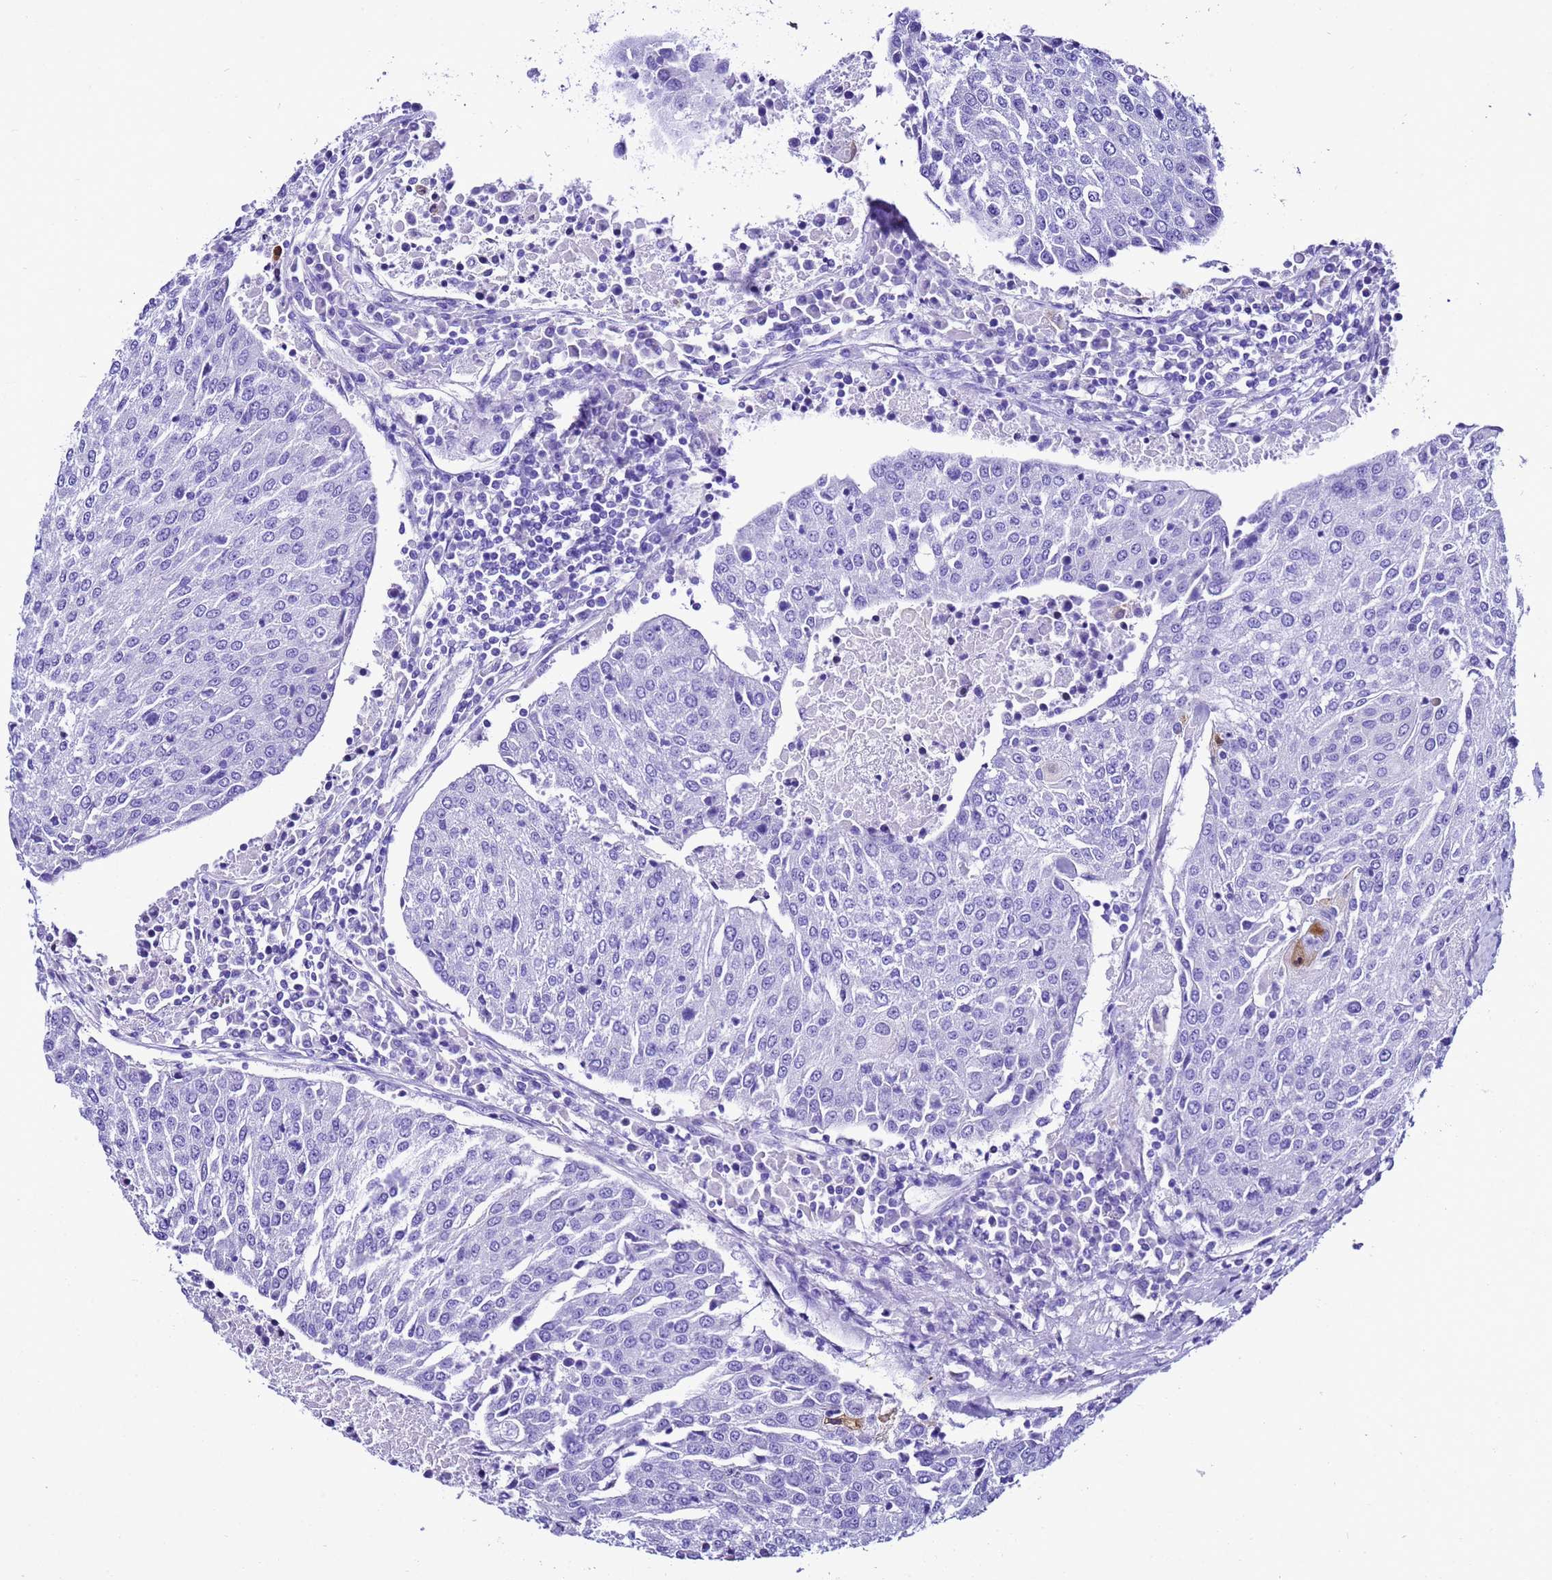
{"staining": {"intensity": "negative", "quantity": "none", "location": "none"}, "tissue": "urothelial cancer", "cell_type": "Tumor cells", "image_type": "cancer", "snomed": [{"axis": "morphology", "description": "Urothelial carcinoma, High grade"}, {"axis": "topography", "description": "Urinary bladder"}], "caption": "IHC histopathology image of neoplastic tissue: human urothelial cancer stained with DAB exhibits no significant protein staining in tumor cells.", "gene": "UGT2B10", "patient": {"sex": "female", "age": 85}}